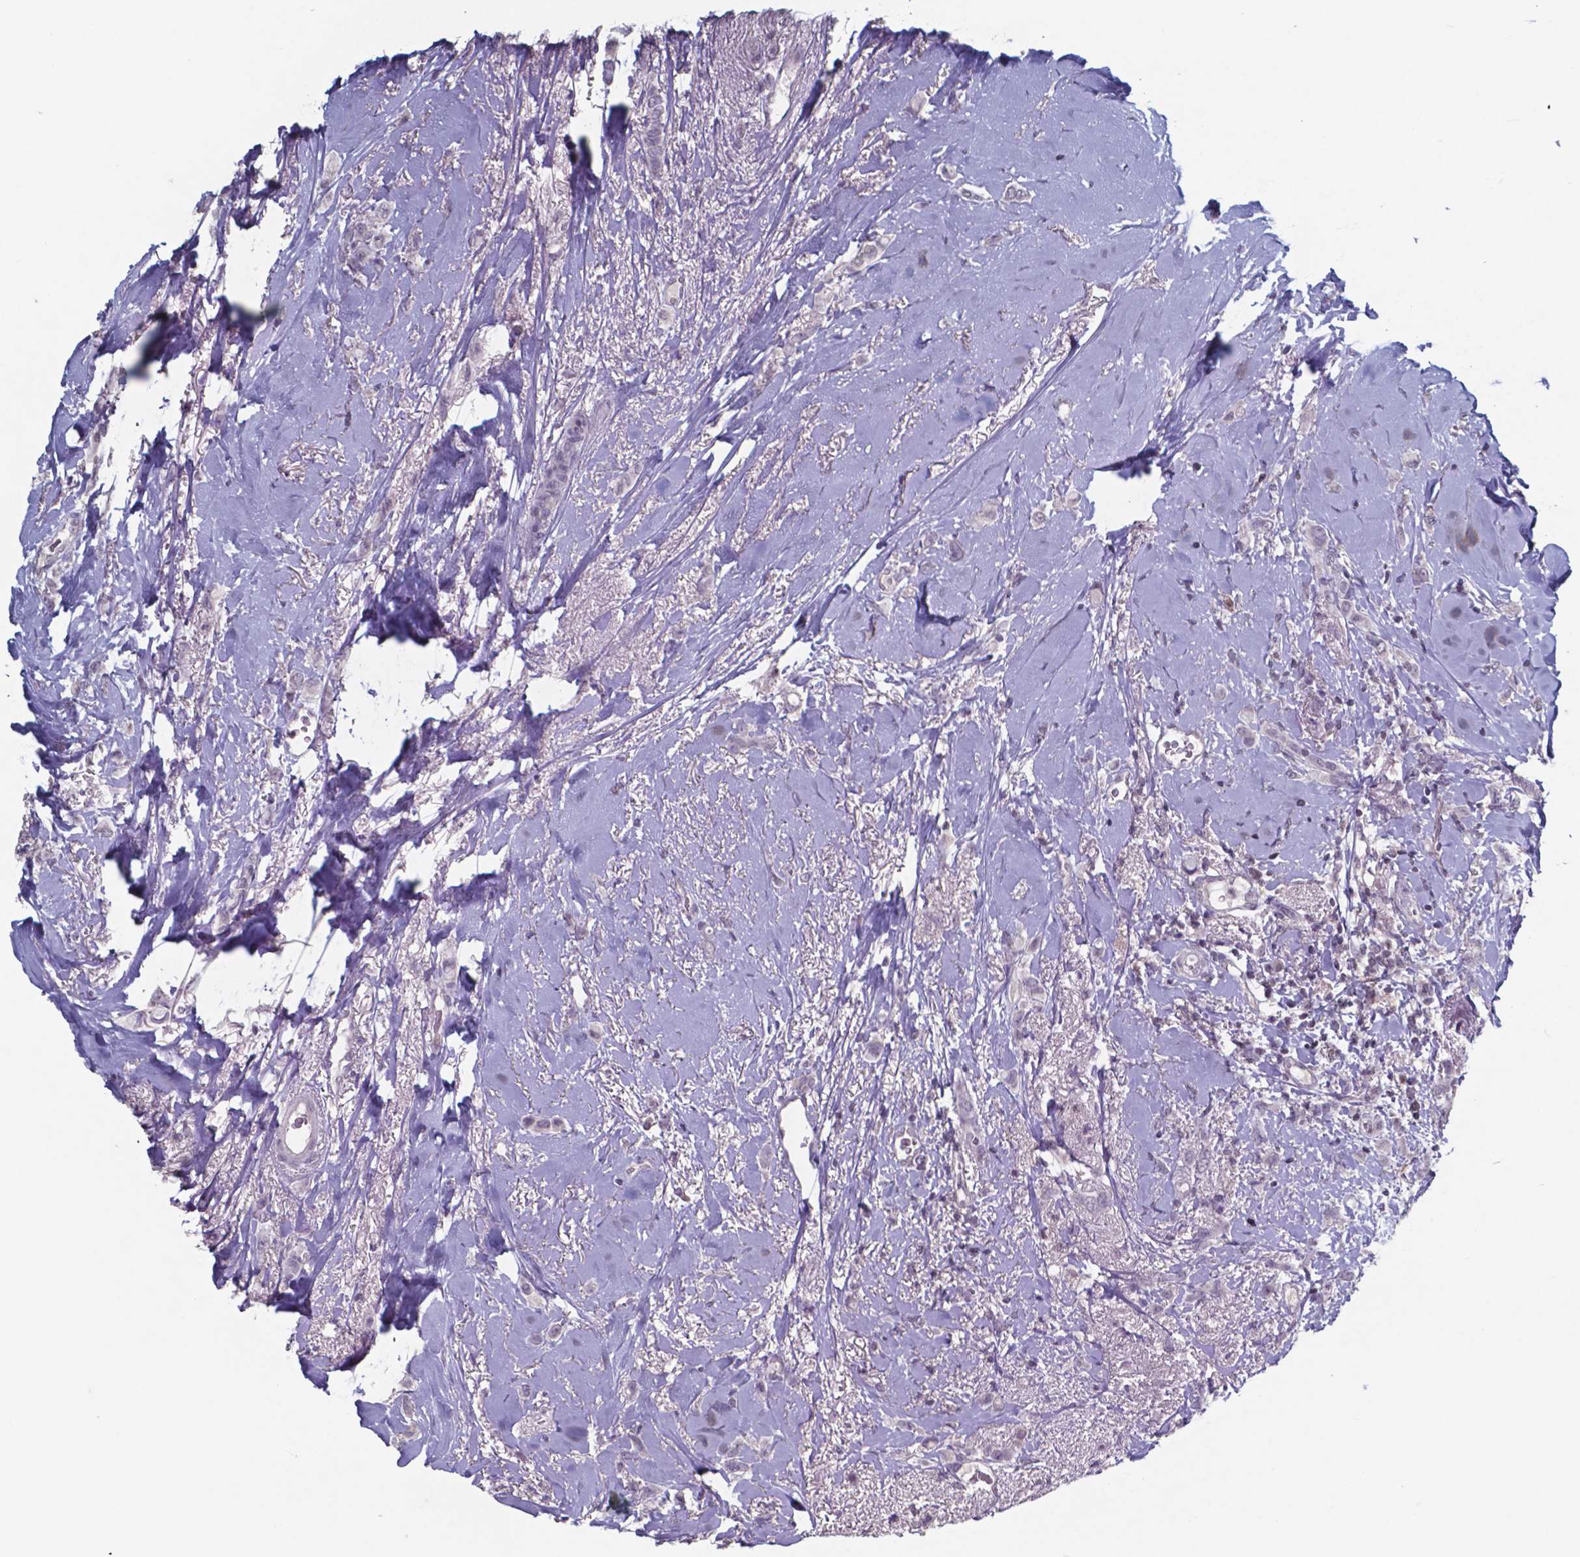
{"staining": {"intensity": "negative", "quantity": "none", "location": "none"}, "tissue": "breast cancer", "cell_type": "Tumor cells", "image_type": "cancer", "snomed": [{"axis": "morphology", "description": "Lobular carcinoma"}, {"axis": "topography", "description": "Breast"}], "caption": "The immunohistochemistry (IHC) photomicrograph has no significant expression in tumor cells of breast lobular carcinoma tissue. (IHC, brightfield microscopy, high magnification).", "gene": "TDP2", "patient": {"sex": "female", "age": 66}}